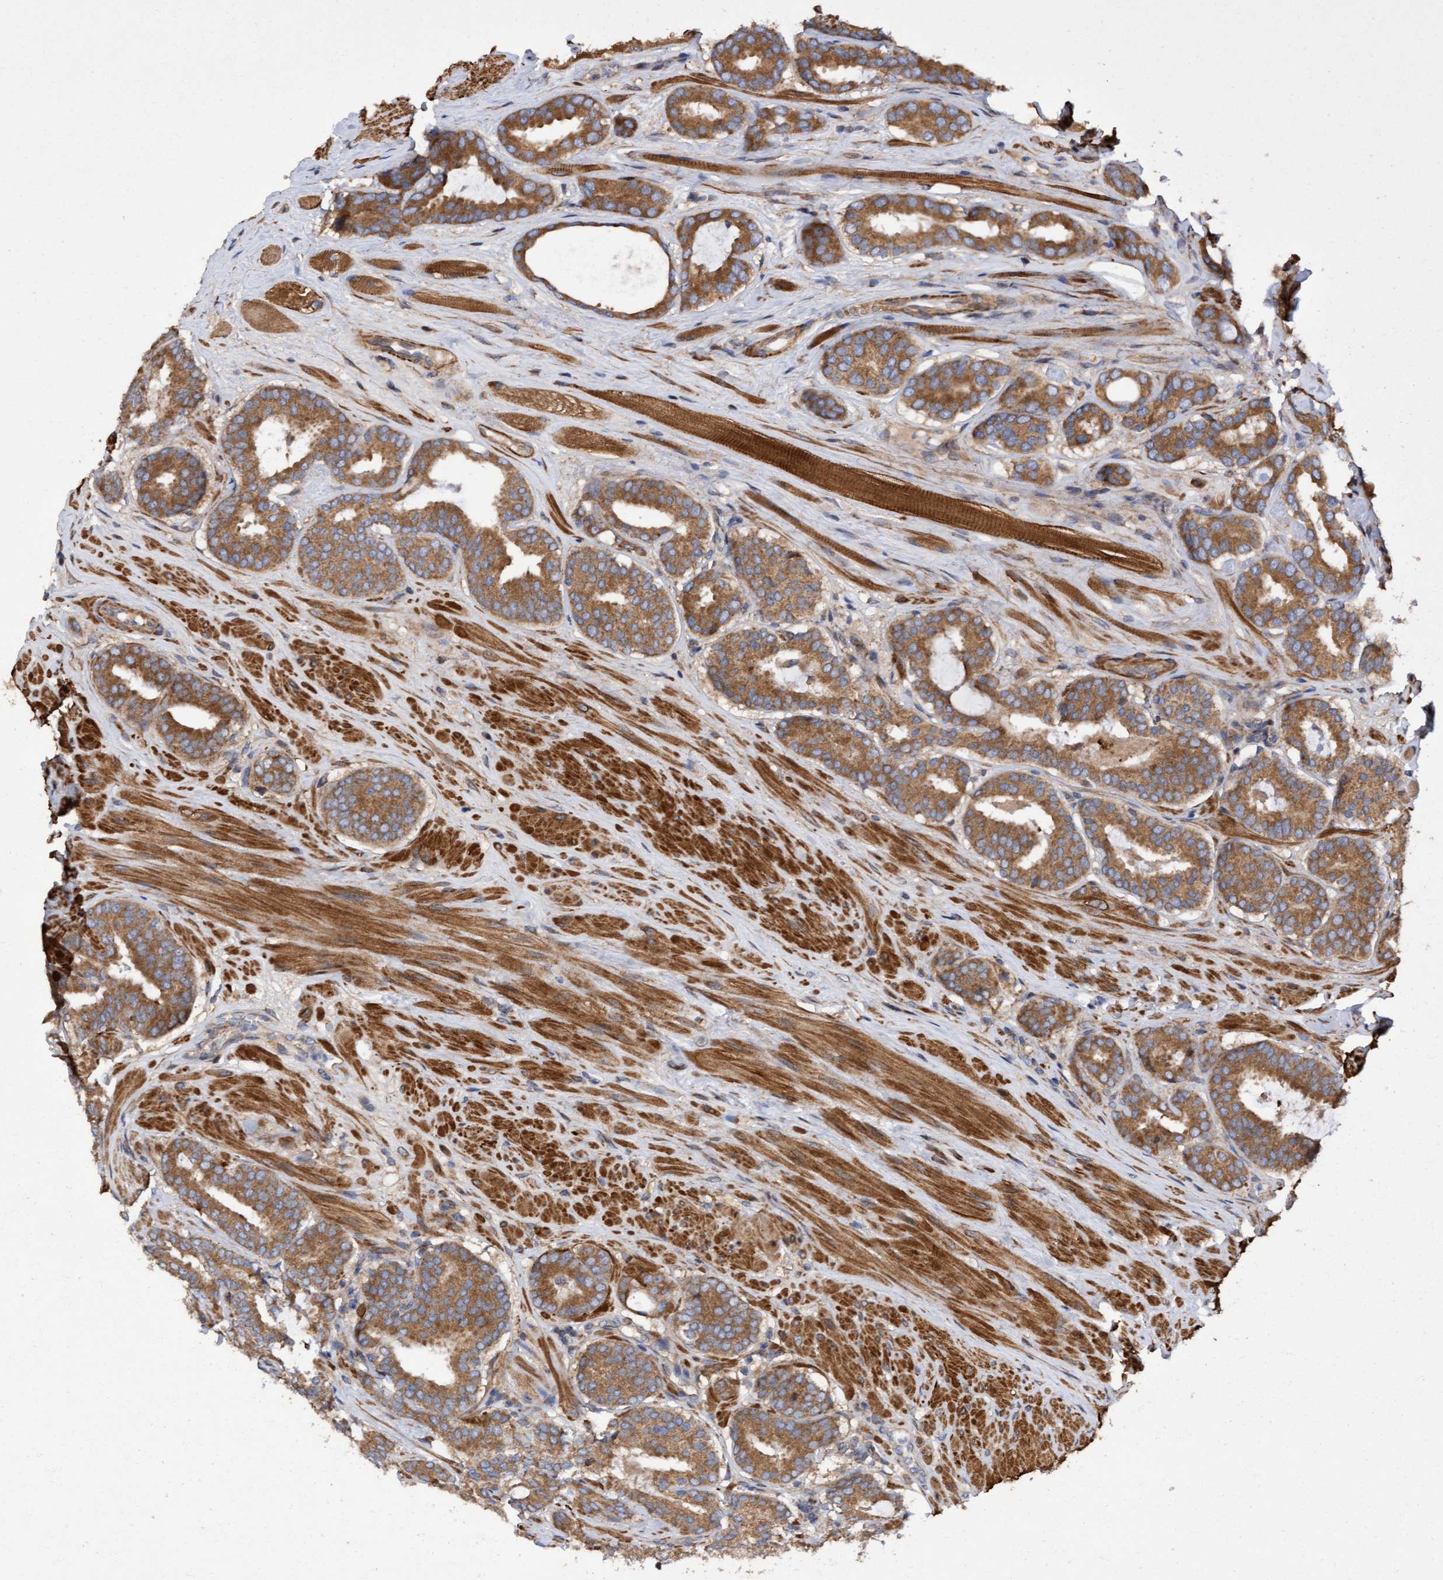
{"staining": {"intensity": "moderate", "quantity": ">75%", "location": "cytoplasmic/membranous"}, "tissue": "prostate cancer", "cell_type": "Tumor cells", "image_type": "cancer", "snomed": [{"axis": "morphology", "description": "Adenocarcinoma, Low grade"}, {"axis": "topography", "description": "Prostate"}], "caption": "A micrograph of prostate adenocarcinoma (low-grade) stained for a protein reveals moderate cytoplasmic/membranous brown staining in tumor cells.", "gene": "ELP5", "patient": {"sex": "male", "age": 69}}